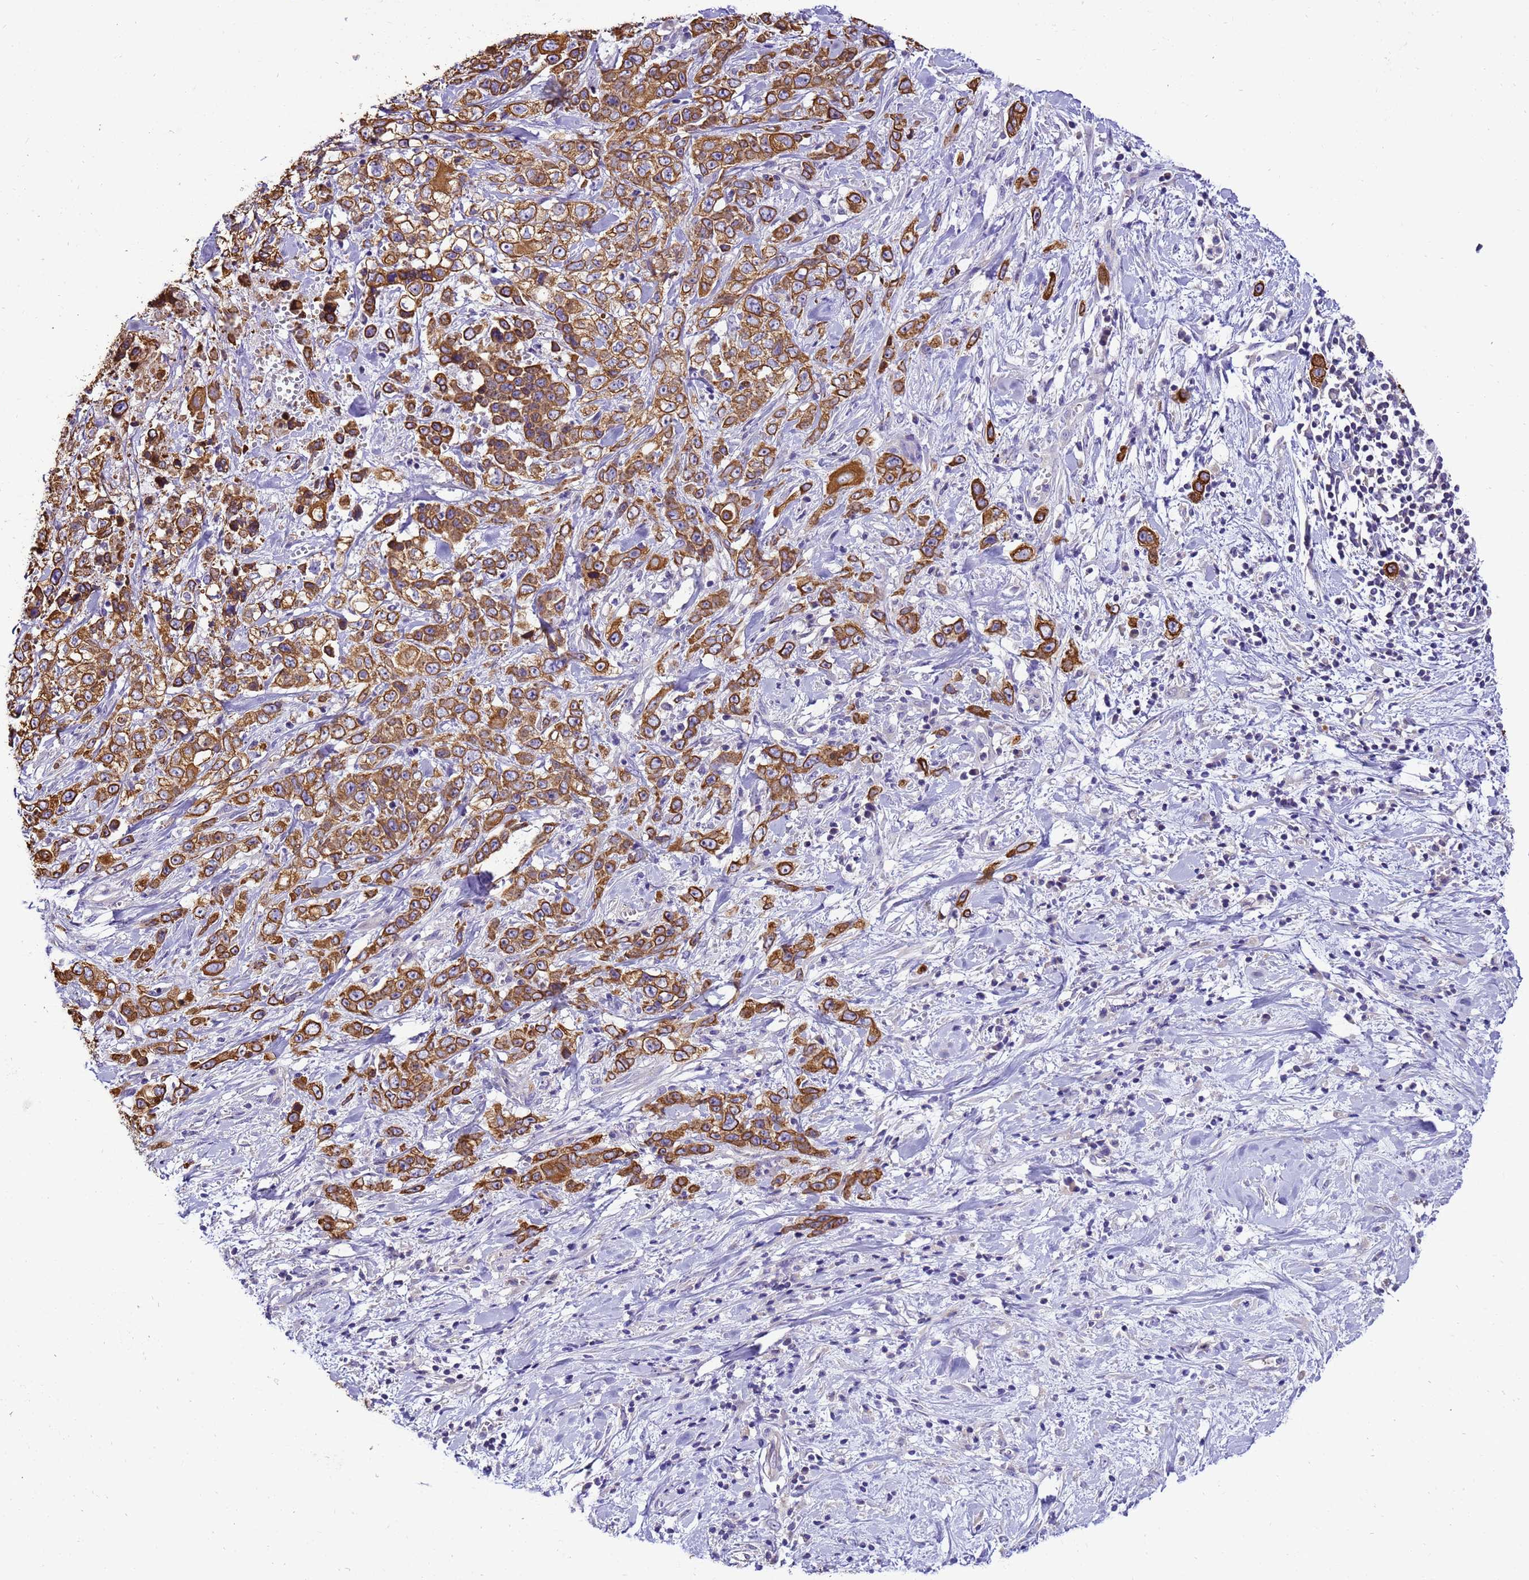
{"staining": {"intensity": "strong", "quantity": ">75%", "location": "cytoplasmic/membranous"}, "tissue": "stomach cancer", "cell_type": "Tumor cells", "image_type": "cancer", "snomed": [{"axis": "morphology", "description": "Adenocarcinoma, NOS"}, {"axis": "topography", "description": "Stomach, upper"}], "caption": "The immunohistochemical stain highlights strong cytoplasmic/membranous staining in tumor cells of stomach cancer tissue.", "gene": "PIEZO2", "patient": {"sex": "male", "age": 62}}